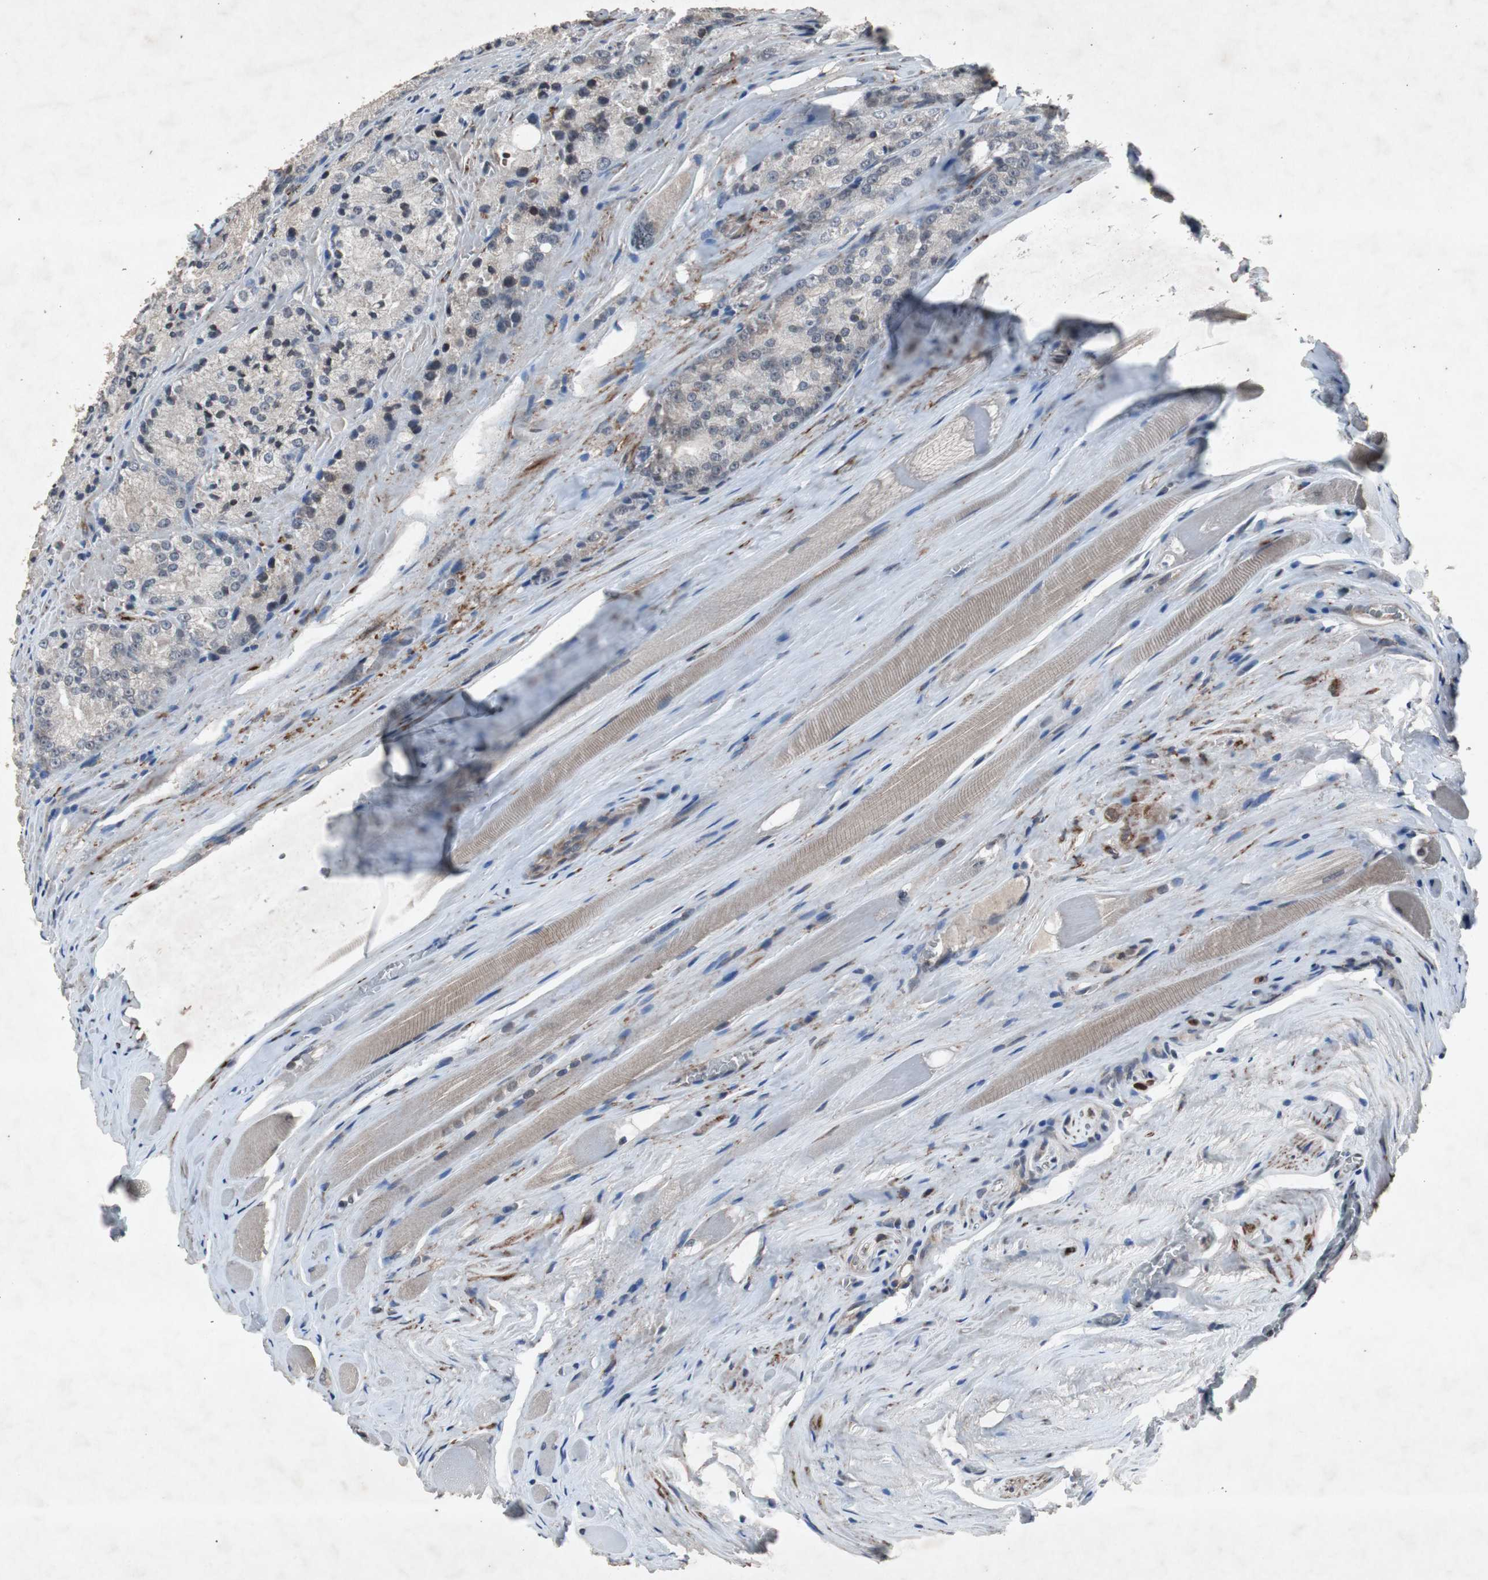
{"staining": {"intensity": "weak", "quantity": "25%-75%", "location": "cytoplasmic/membranous"}, "tissue": "prostate cancer", "cell_type": "Tumor cells", "image_type": "cancer", "snomed": [{"axis": "morphology", "description": "Adenocarcinoma, Low grade"}, {"axis": "topography", "description": "Prostate"}], "caption": "Prostate cancer stained with immunohistochemistry exhibits weak cytoplasmic/membranous staining in approximately 25%-75% of tumor cells.", "gene": "CRADD", "patient": {"sex": "male", "age": 64}}